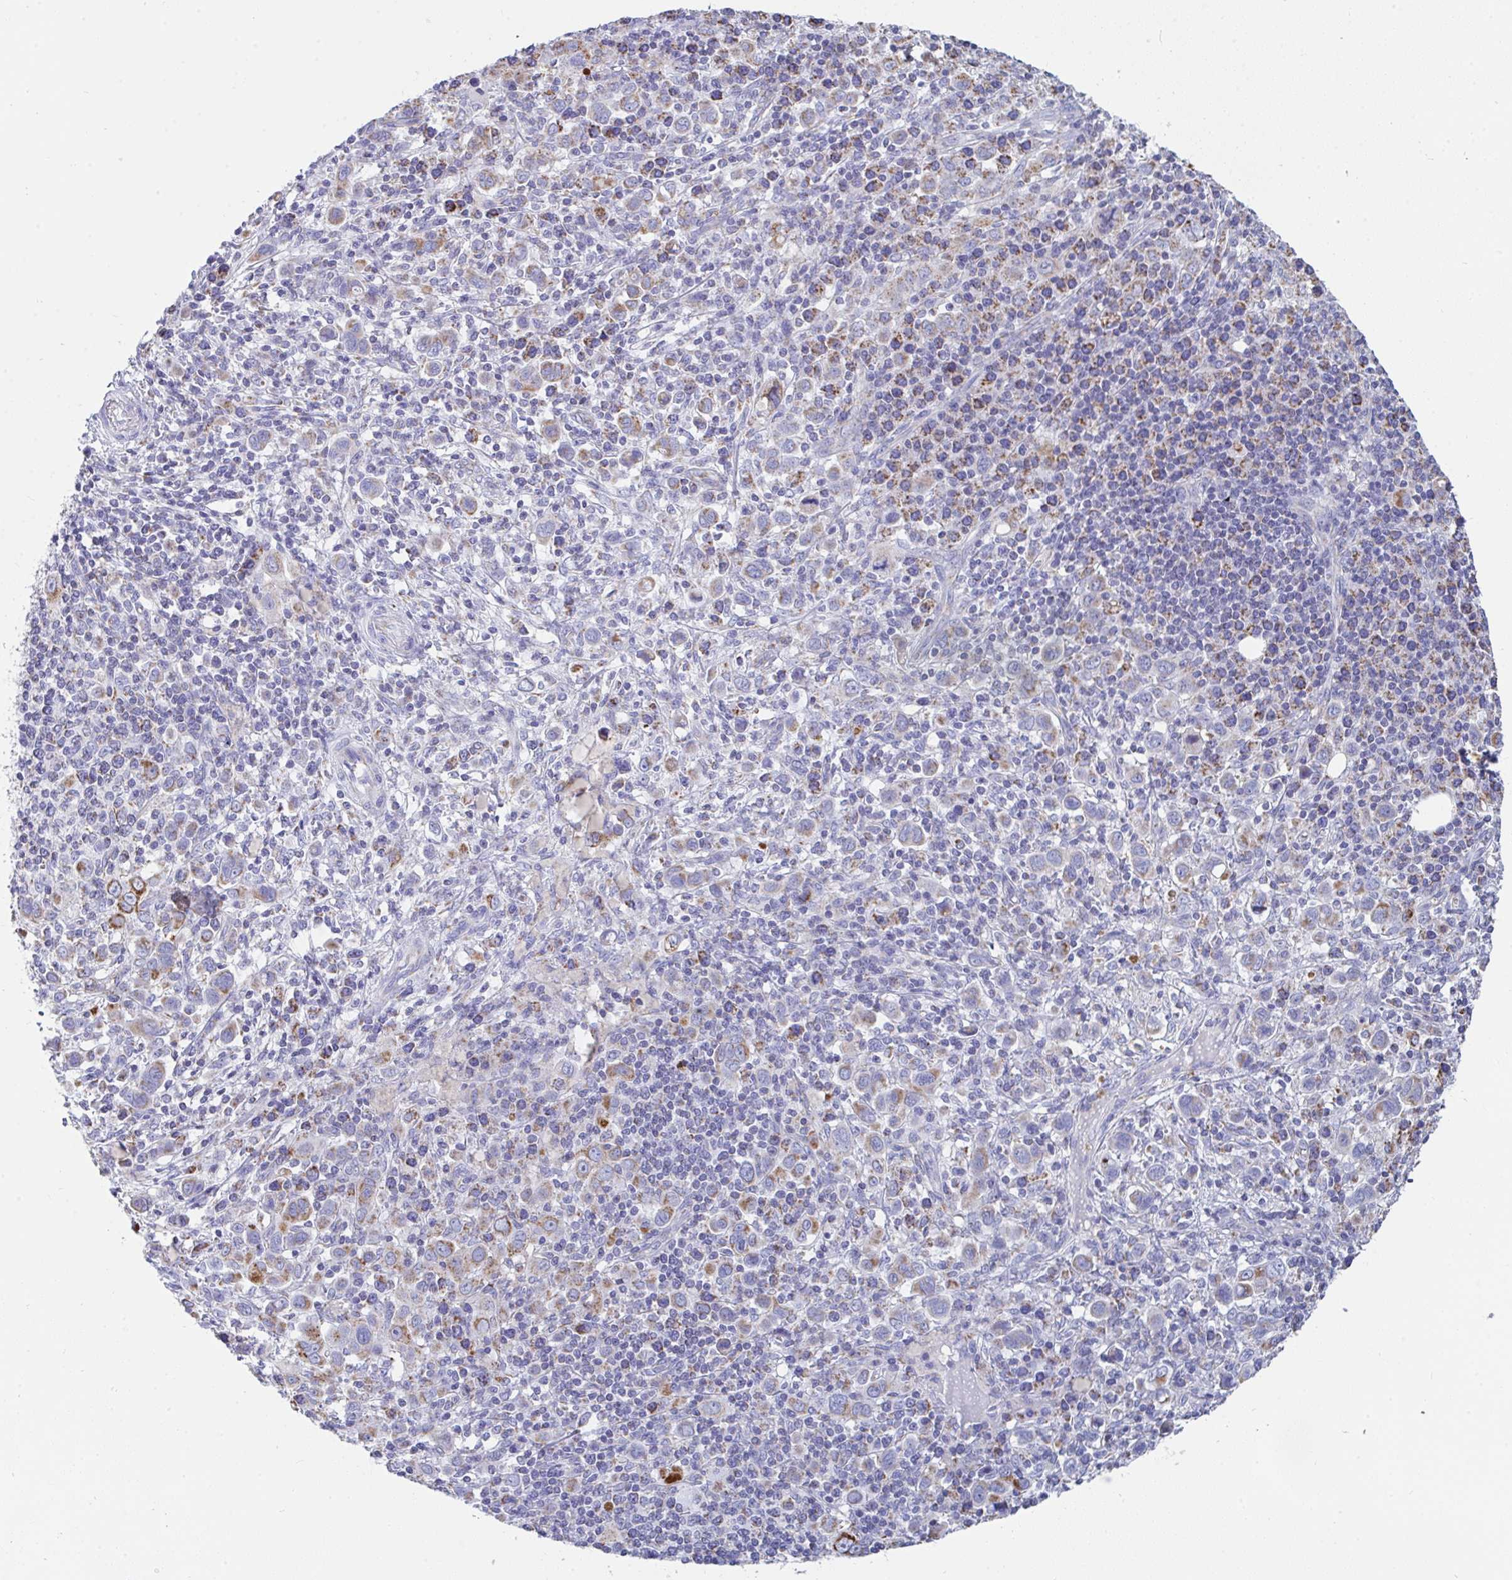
{"staining": {"intensity": "moderate", "quantity": "25%-75%", "location": "cytoplasmic/membranous"}, "tissue": "stomach cancer", "cell_type": "Tumor cells", "image_type": "cancer", "snomed": [{"axis": "morphology", "description": "Adenocarcinoma, NOS"}, {"axis": "topography", "description": "Stomach, upper"}], "caption": "Brown immunohistochemical staining in adenocarcinoma (stomach) exhibits moderate cytoplasmic/membranous expression in approximately 25%-75% of tumor cells. Using DAB (brown) and hematoxylin (blue) stains, captured at high magnification using brightfield microscopy.", "gene": "AIFM1", "patient": {"sex": "male", "age": 75}}